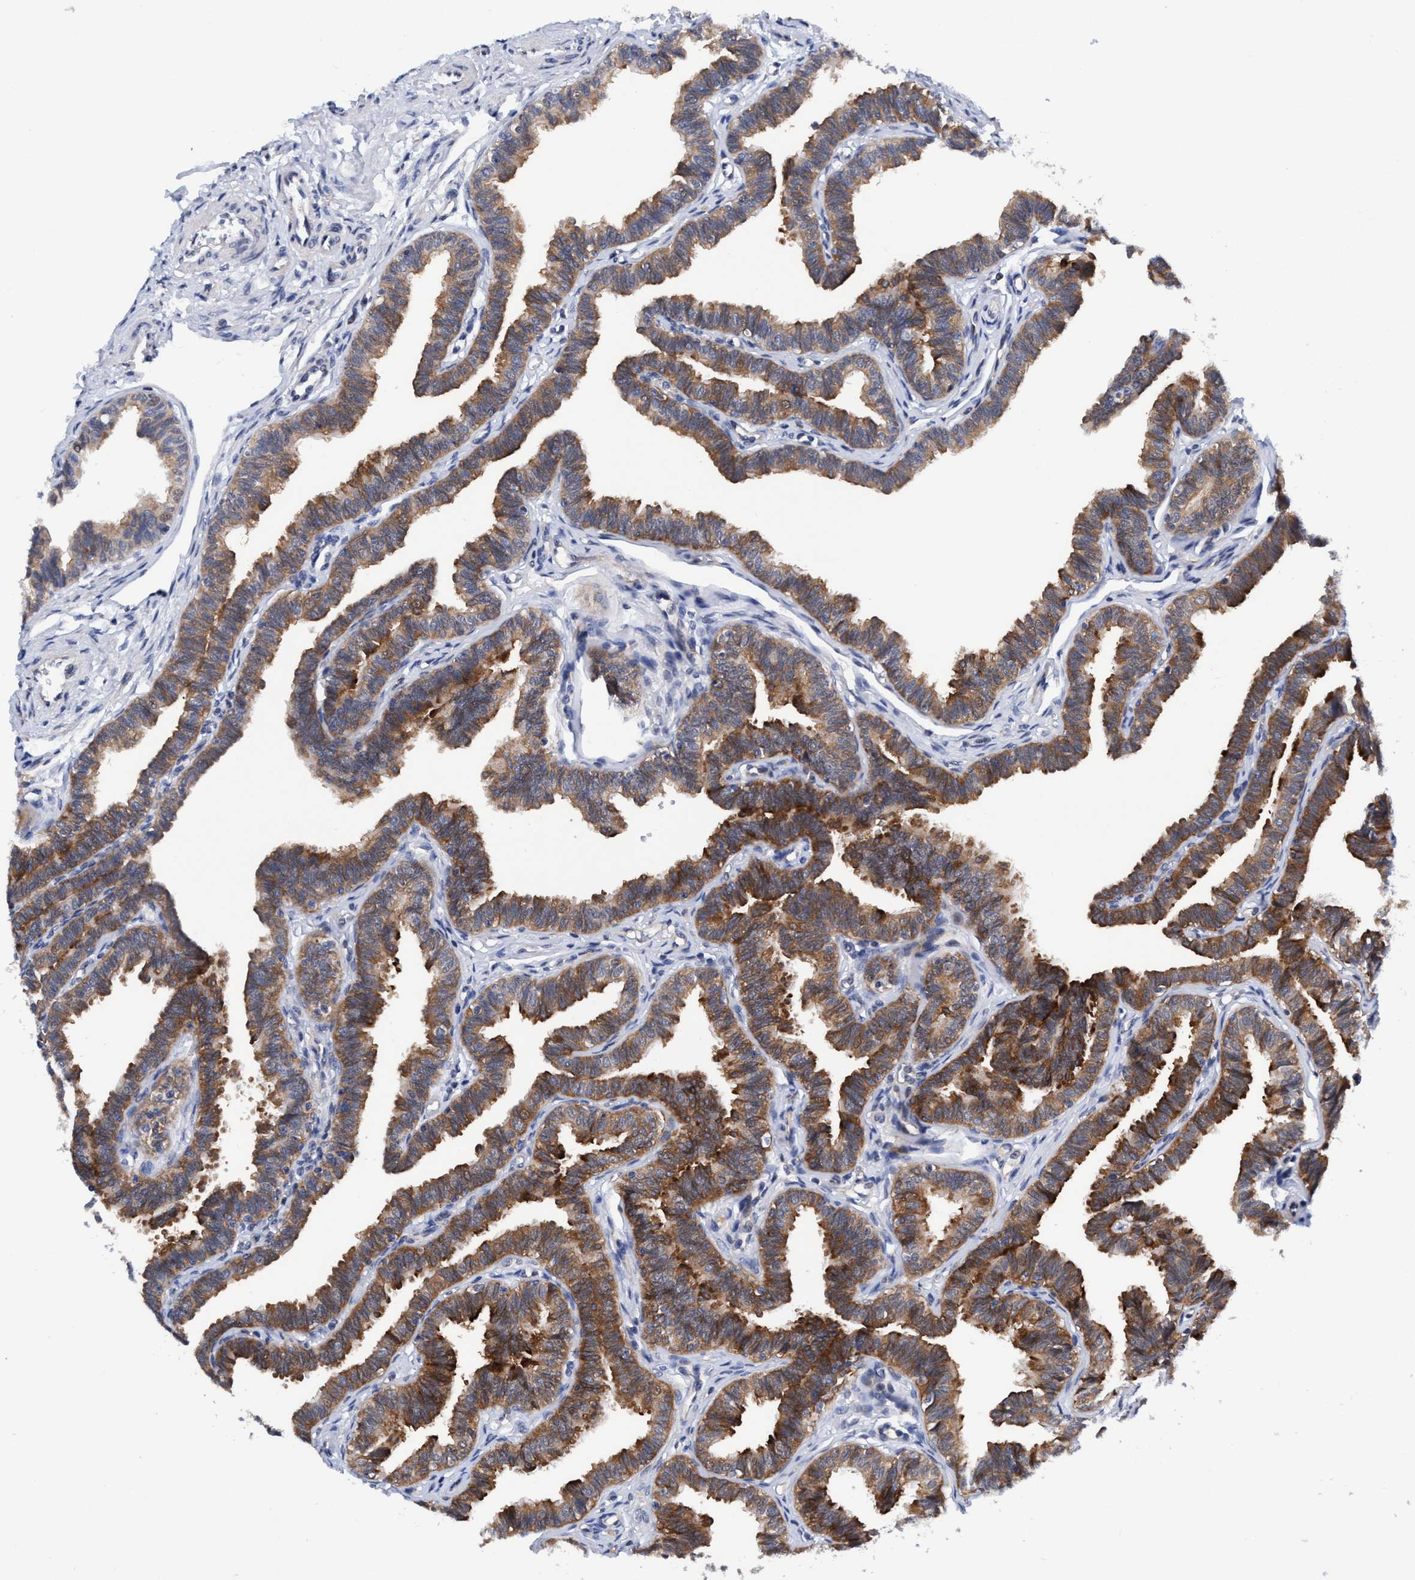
{"staining": {"intensity": "moderate", "quantity": ">75%", "location": "cytoplasmic/membranous"}, "tissue": "fallopian tube", "cell_type": "Glandular cells", "image_type": "normal", "snomed": [{"axis": "morphology", "description": "Normal tissue, NOS"}, {"axis": "topography", "description": "Fallopian tube"}, {"axis": "topography", "description": "Ovary"}], "caption": "Immunohistochemistry (IHC) image of unremarkable fallopian tube: human fallopian tube stained using immunohistochemistry shows medium levels of moderate protein expression localized specifically in the cytoplasmic/membranous of glandular cells, appearing as a cytoplasmic/membranous brown color.", "gene": "AGAP2", "patient": {"sex": "female", "age": 23}}